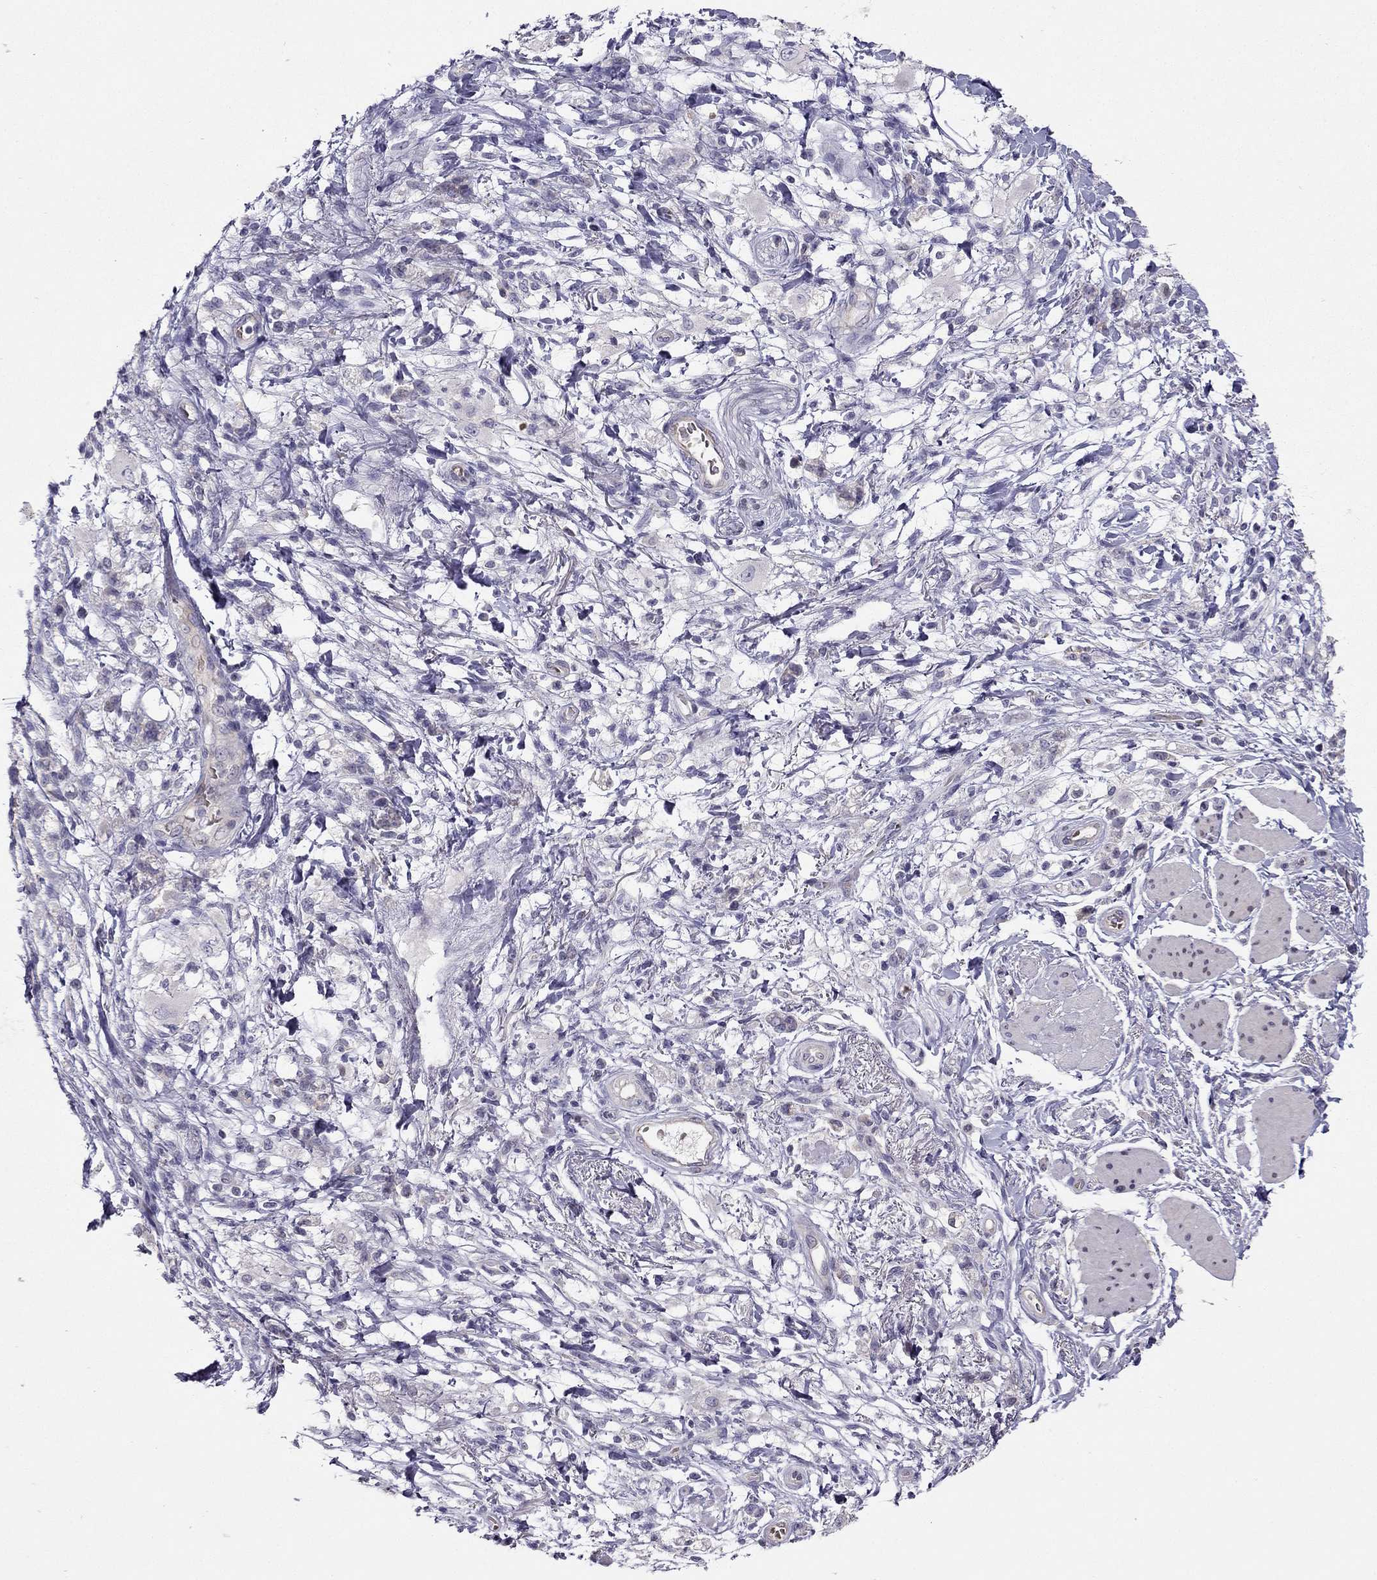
{"staining": {"intensity": "negative", "quantity": "none", "location": "none"}, "tissue": "stomach cancer", "cell_type": "Tumor cells", "image_type": "cancer", "snomed": [{"axis": "morphology", "description": "Adenocarcinoma, NOS"}, {"axis": "topography", "description": "Stomach"}], "caption": "Immunohistochemical staining of stomach cancer (adenocarcinoma) shows no significant expression in tumor cells. Brightfield microscopy of immunohistochemistry (IHC) stained with DAB (3,3'-diaminobenzidine) (brown) and hematoxylin (blue), captured at high magnification.", "gene": "RSPH14", "patient": {"sex": "female", "age": 60}}